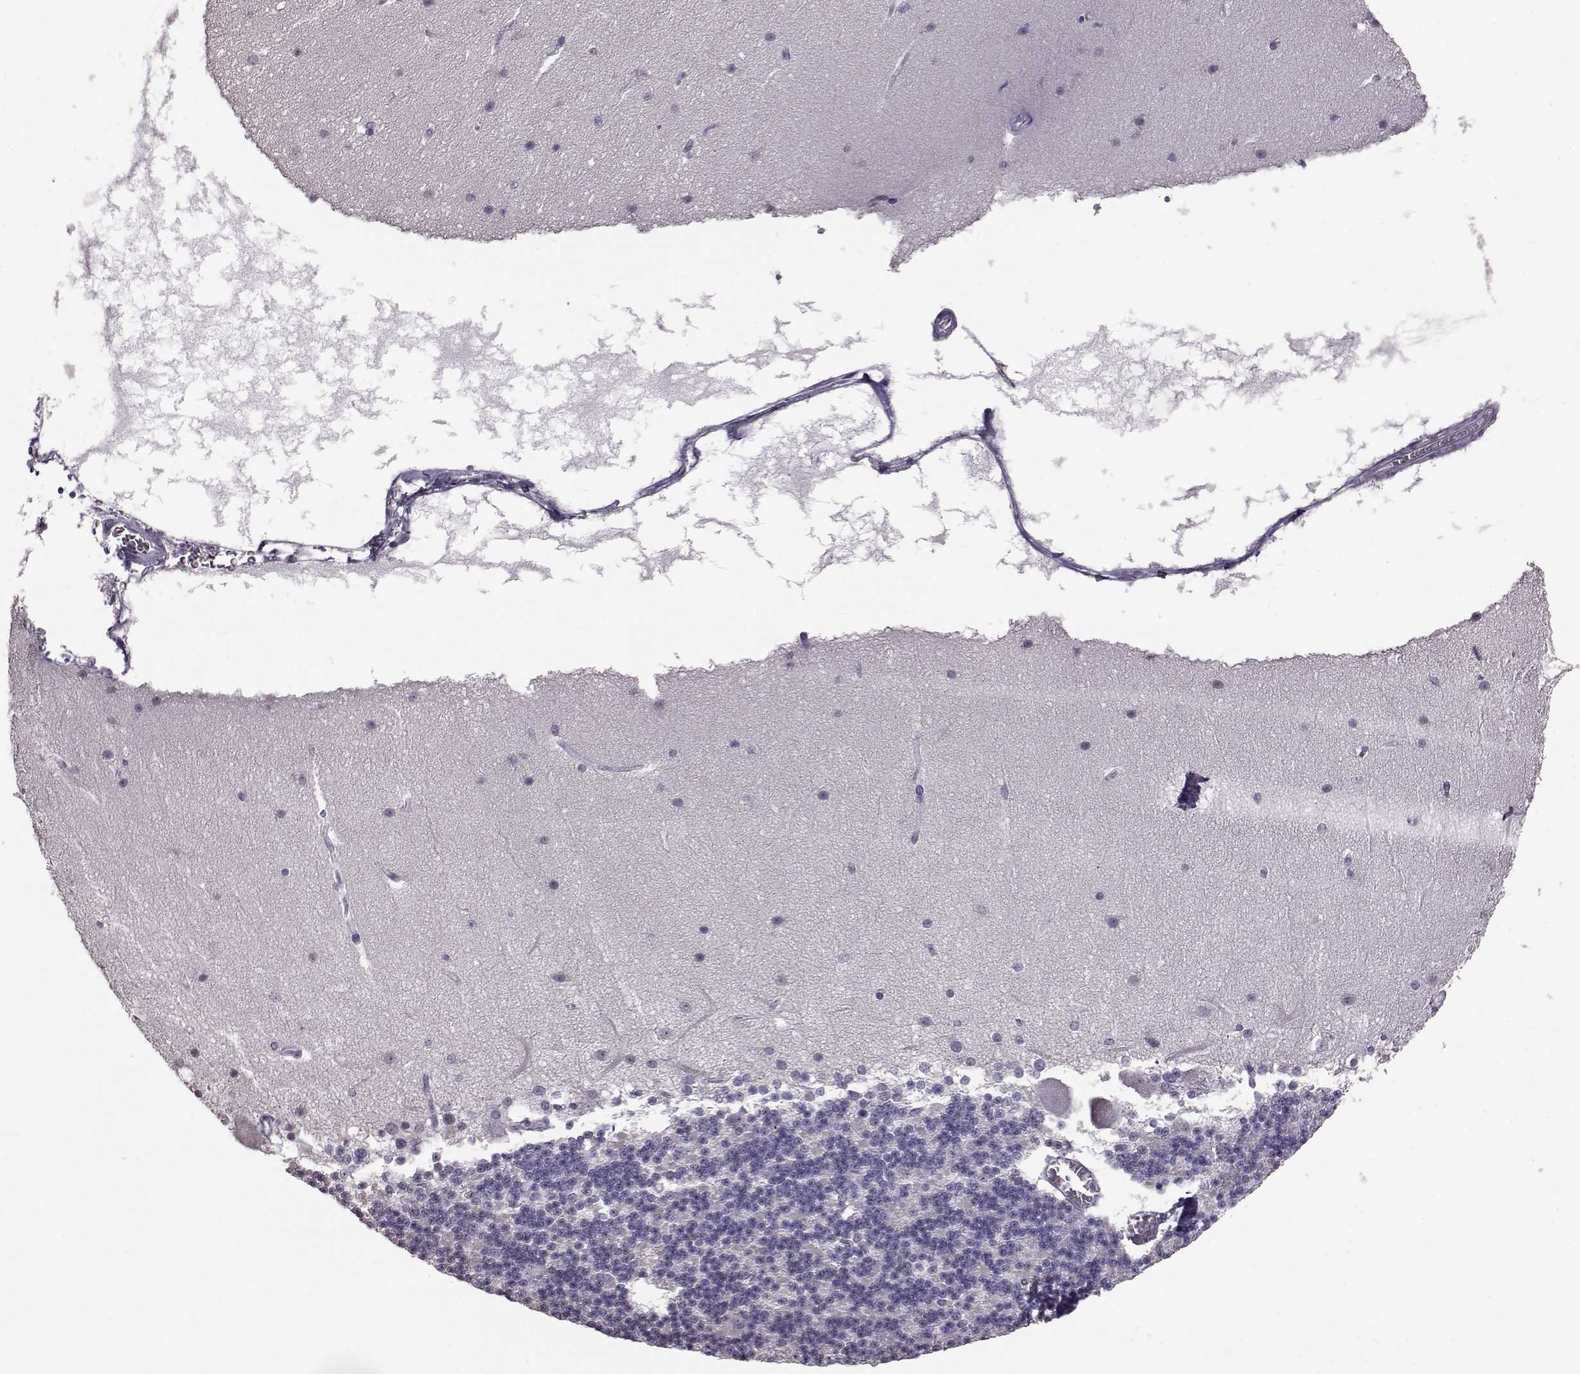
{"staining": {"intensity": "negative", "quantity": "none", "location": "none"}, "tissue": "cerebellum", "cell_type": "Cells in granular layer", "image_type": "normal", "snomed": [{"axis": "morphology", "description": "Normal tissue, NOS"}, {"axis": "topography", "description": "Cerebellum"}], "caption": "Cells in granular layer show no significant protein staining in benign cerebellum. Brightfield microscopy of IHC stained with DAB (brown) and hematoxylin (blue), captured at high magnification.", "gene": "ALDH3A1", "patient": {"sex": "female", "age": 19}}